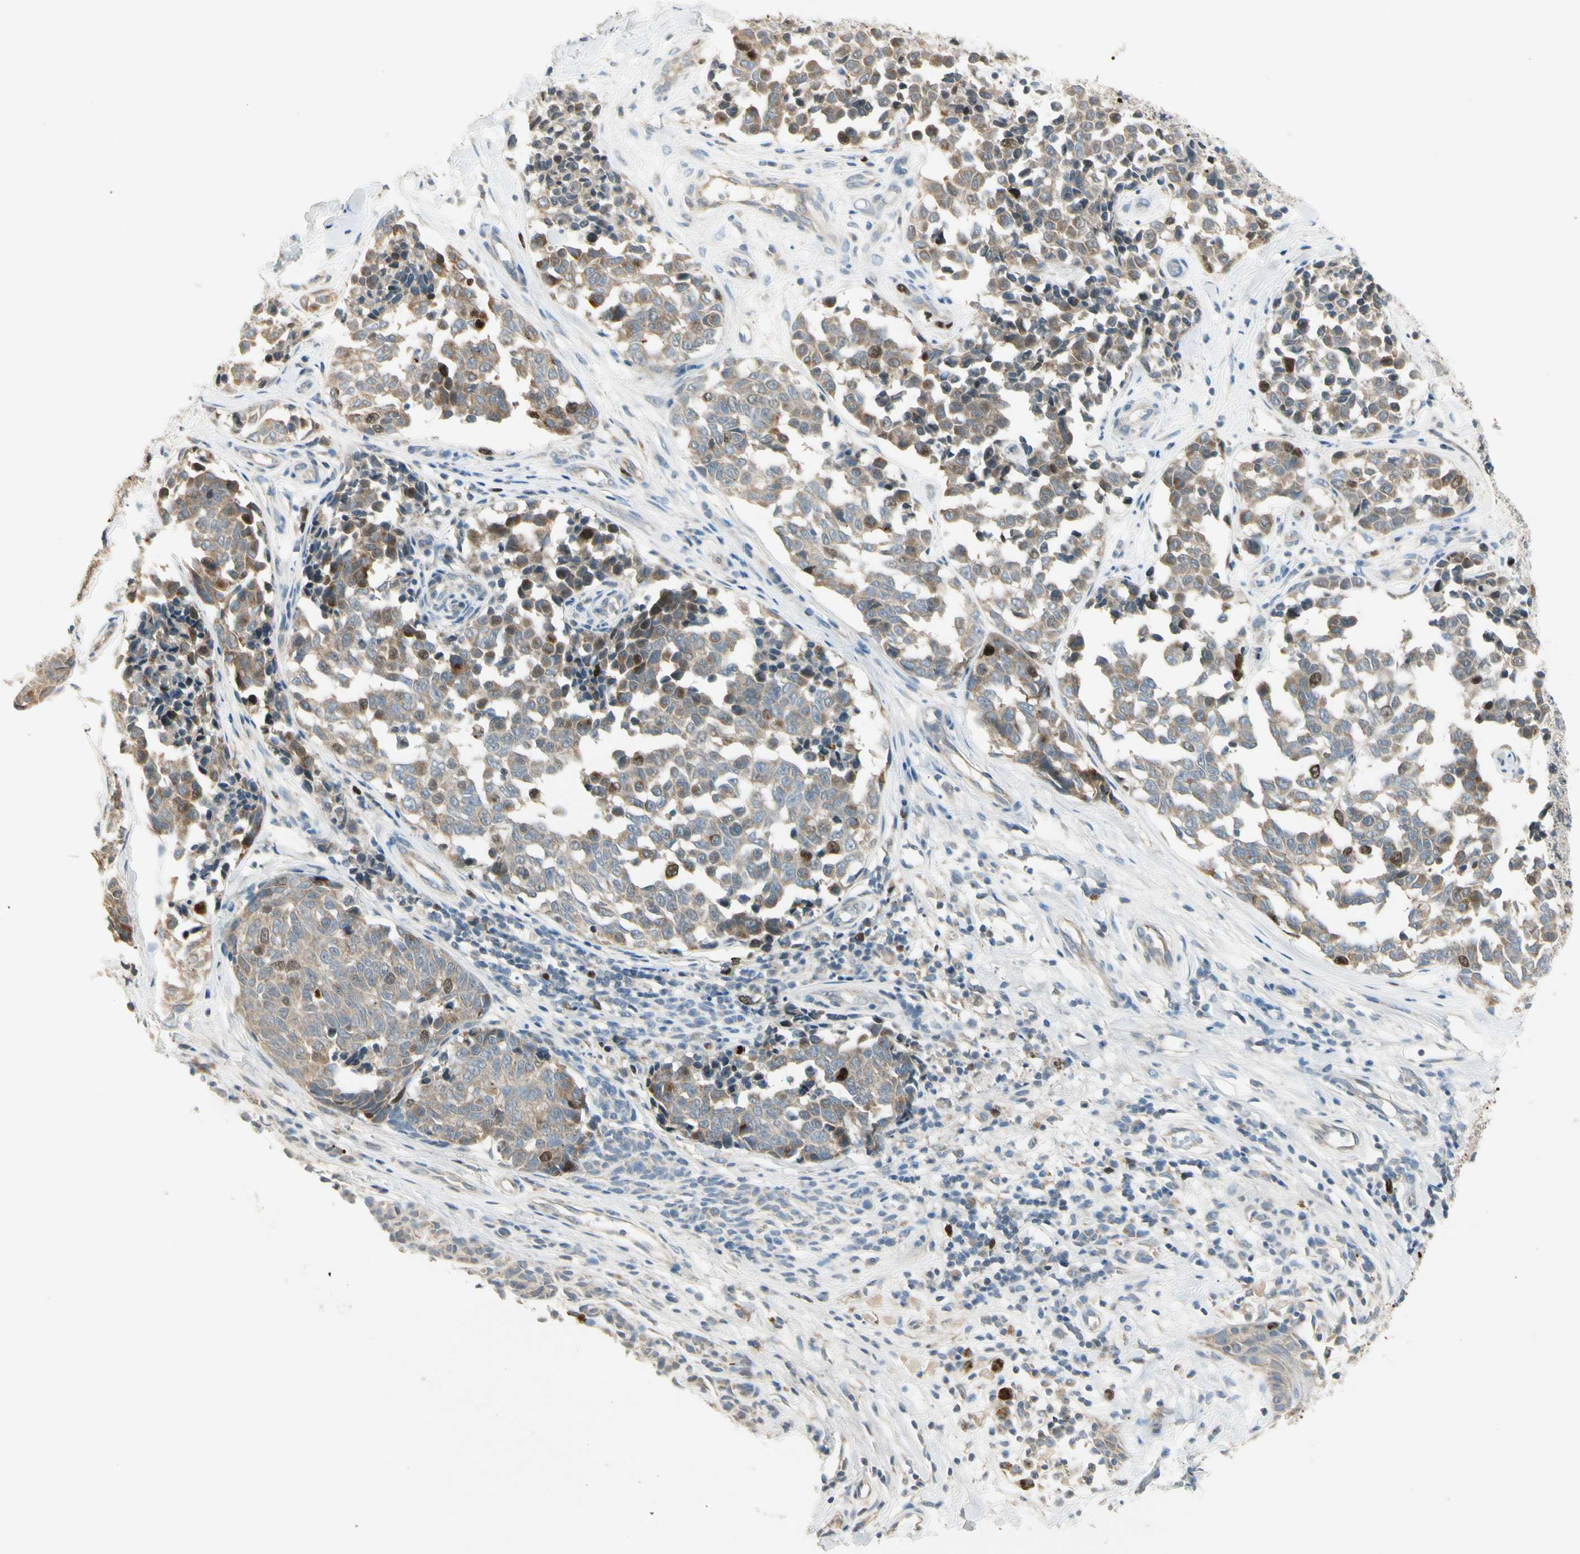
{"staining": {"intensity": "moderate", "quantity": "<25%", "location": "nuclear"}, "tissue": "melanoma", "cell_type": "Tumor cells", "image_type": "cancer", "snomed": [{"axis": "morphology", "description": "Malignant melanoma, NOS"}, {"axis": "topography", "description": "Skin"}], "caption": "Immunohistochemistry (IHC) (DAB) staining of malignant melanoma displays moderate nuclear protein staining in approximately <25% of tumor cells.", "gene": "PITX1", "patient": {"sex": "female", "age": 64}}